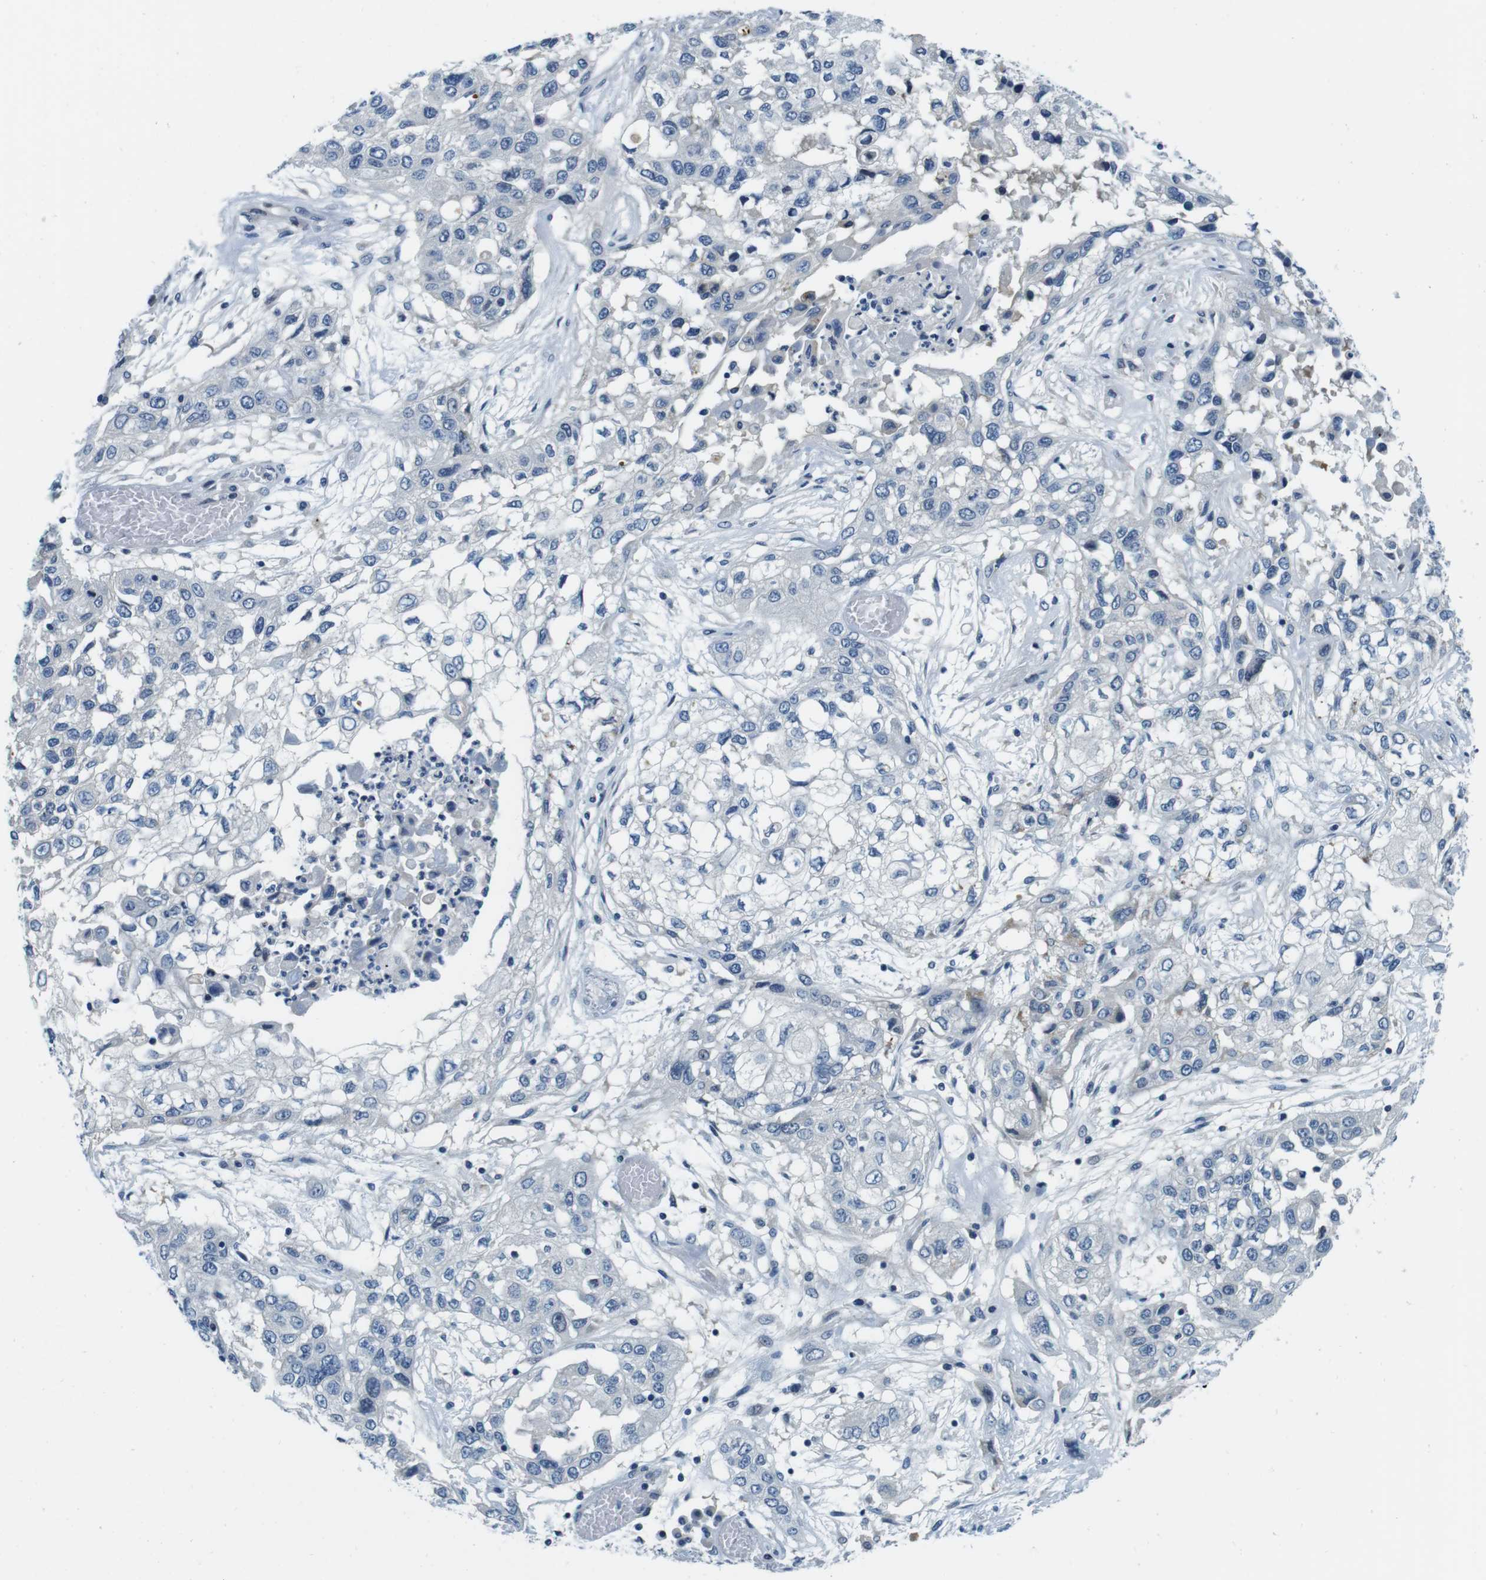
{"staining": {"intensity": "negative", "quantity": "none", "location": "none"}, "tissue": "lung cancer", "cell_type": "Tumor cells", "image_type": "cancer", "snomed": [{"axis": "morphology", "description": "Squamous cell carcinoma, NOS"}, {"axis": "topography", "description": "Lung"}], "caption": "Immunohistochemical staining of lung squamous cell carcinoma displays no significant expression in tumor cells. Brightfield microscopy of immunohistochemistry (IHC) stained with DAB (brown) and hematoxylin (blue), captured at high magnification.", "gene": "KCNJ5", "patient": {"sex": "male", "age": 71}}